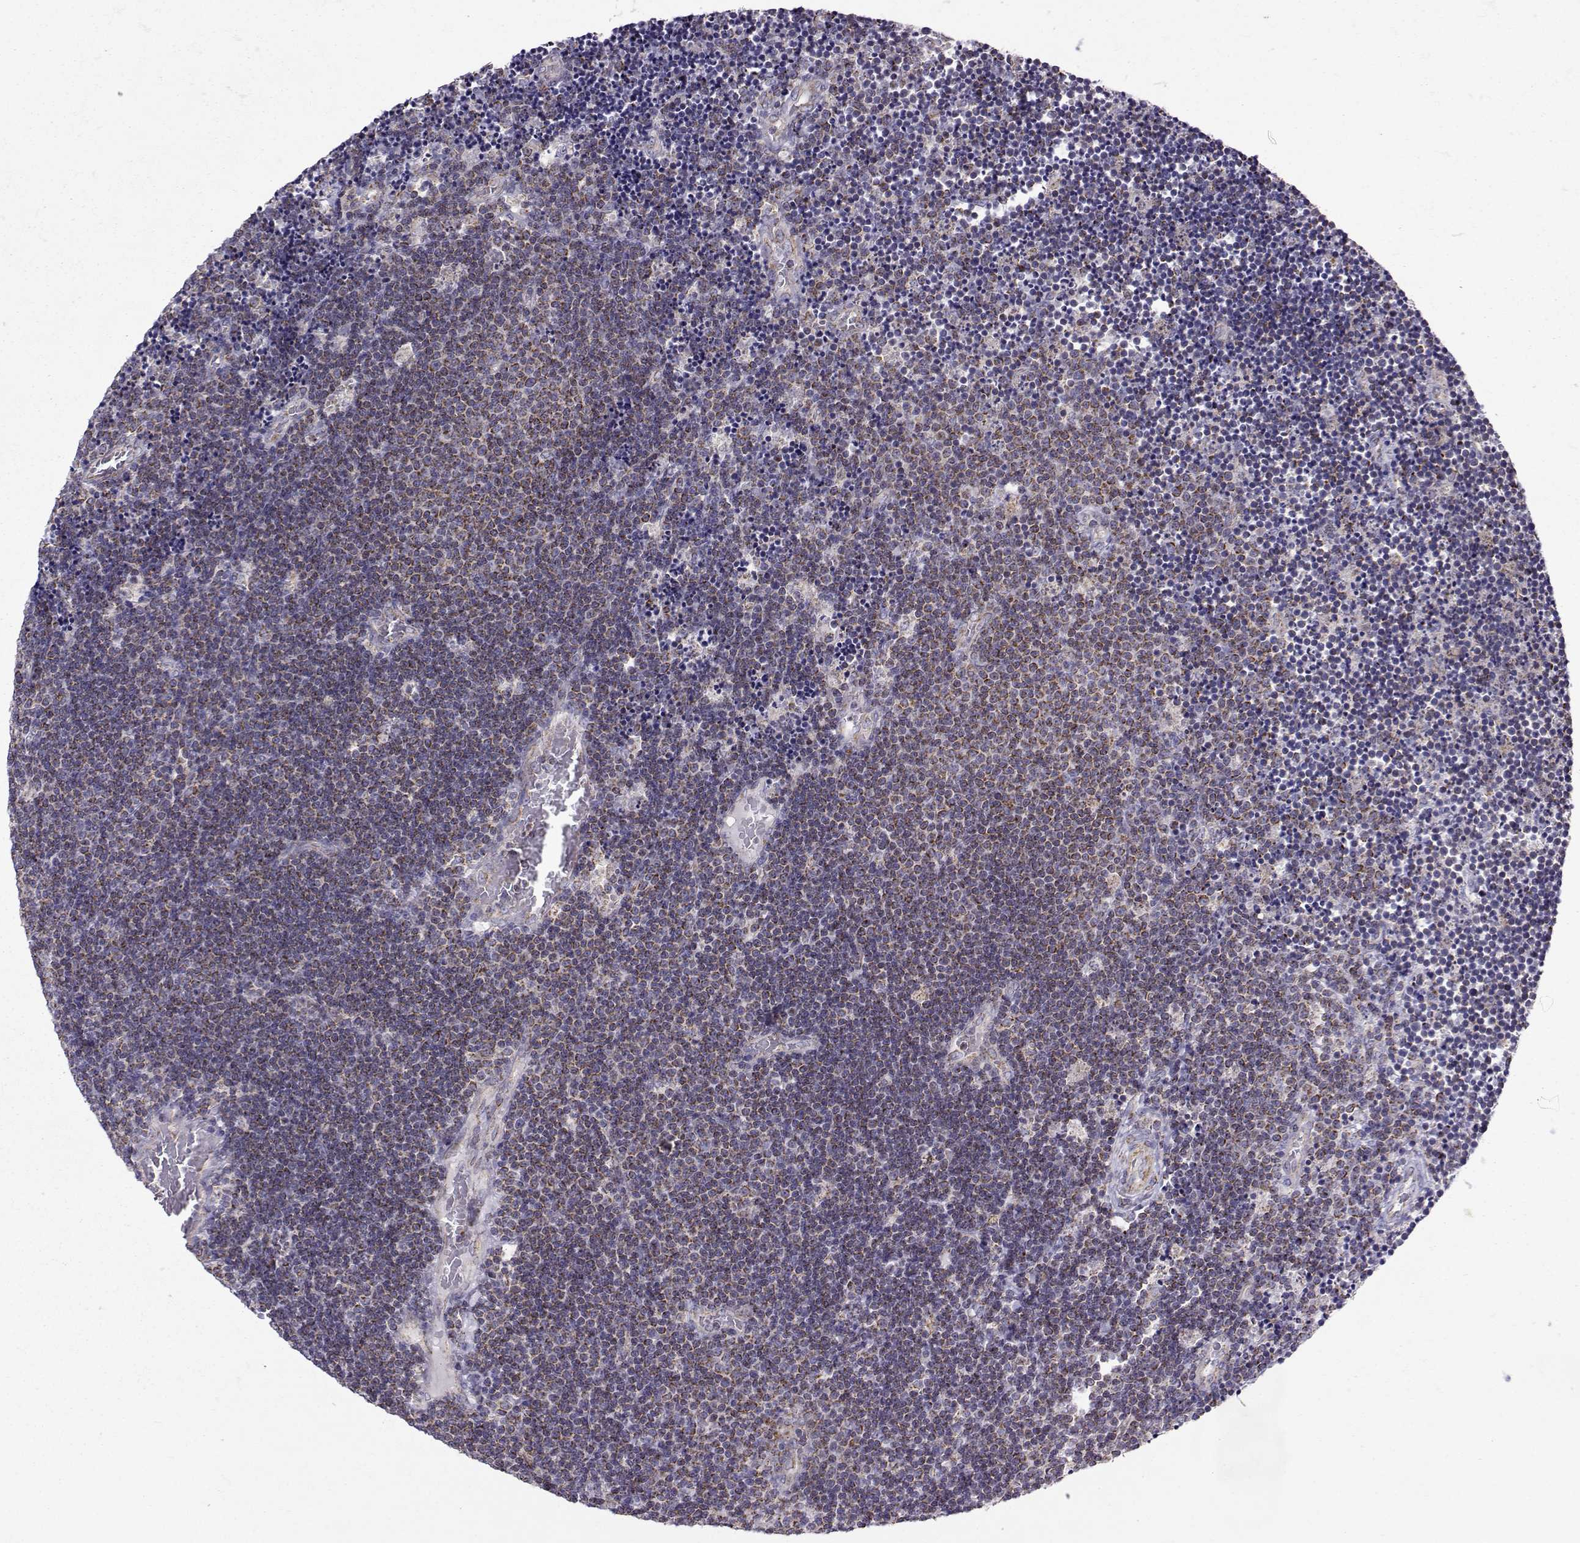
{"staining": {"intensity": "strong", "quantity": ">75%", "location": "cytoplasmic/membranous"}, "tissue": "lymphoma", "cell_type": "Tumor cells", "image_type": "cancer", "snomed": [{"axis": "morphology", "description": "Malignant lymphoma, non-Hodgkin's type, Low grade"}, {"axis": "topography", "description": "Brain"}], "caption": "The micrograph exhibits a brown stain indicating the presence of a protein in the cytoplasmic/membranous of tumor cells in low-grade malignant lymphoma, non-Hodgkin's type.", "gene": "NECAB3", "patient": {"sex": "female", "age": 66}}